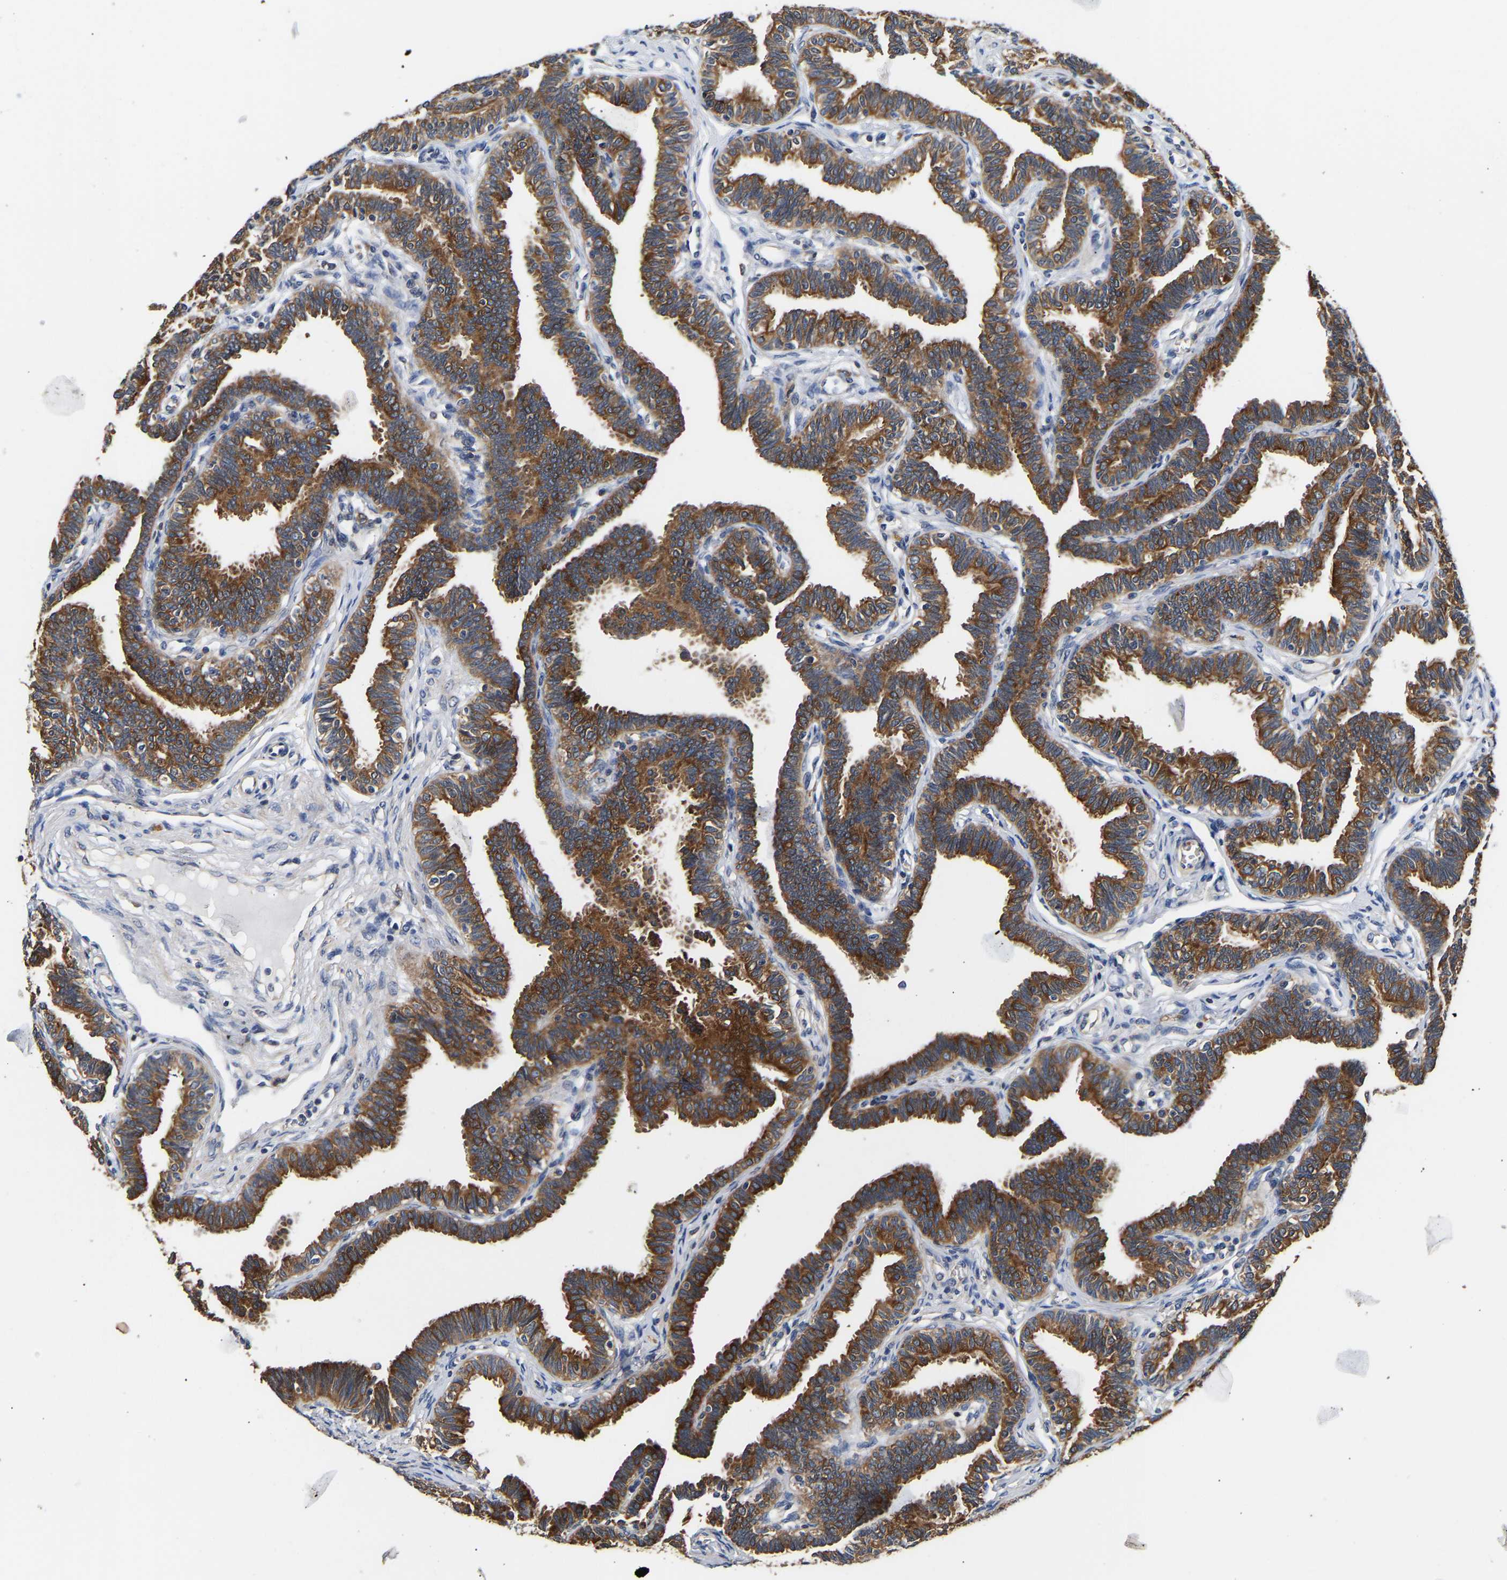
{"staining": {"intensity": "strong", "quantity": "25%-75%", "location": "cytoplasmic/membranous"}, "tissue": "fallopian tube", "cell_type": "Glandular cells", "image_type": "normal", "snomed": [{"axis": "morphology", "description": "Normal tissue, NOS"}, {"axis": "topography", "description": "Fallopian tube"}, {"axis": "topography", "description": "Ovary"}], "caption": "Immunohistochemical staining of benign fallopian tube demonstrates high levels of strong cytoplasmic/membranous expression in about 25%-75% of glandular cells. (IHC, brightfield microscopy, high magnification).", "gene": "LRBA", "patient": {"sex": "female", "age": 23}}